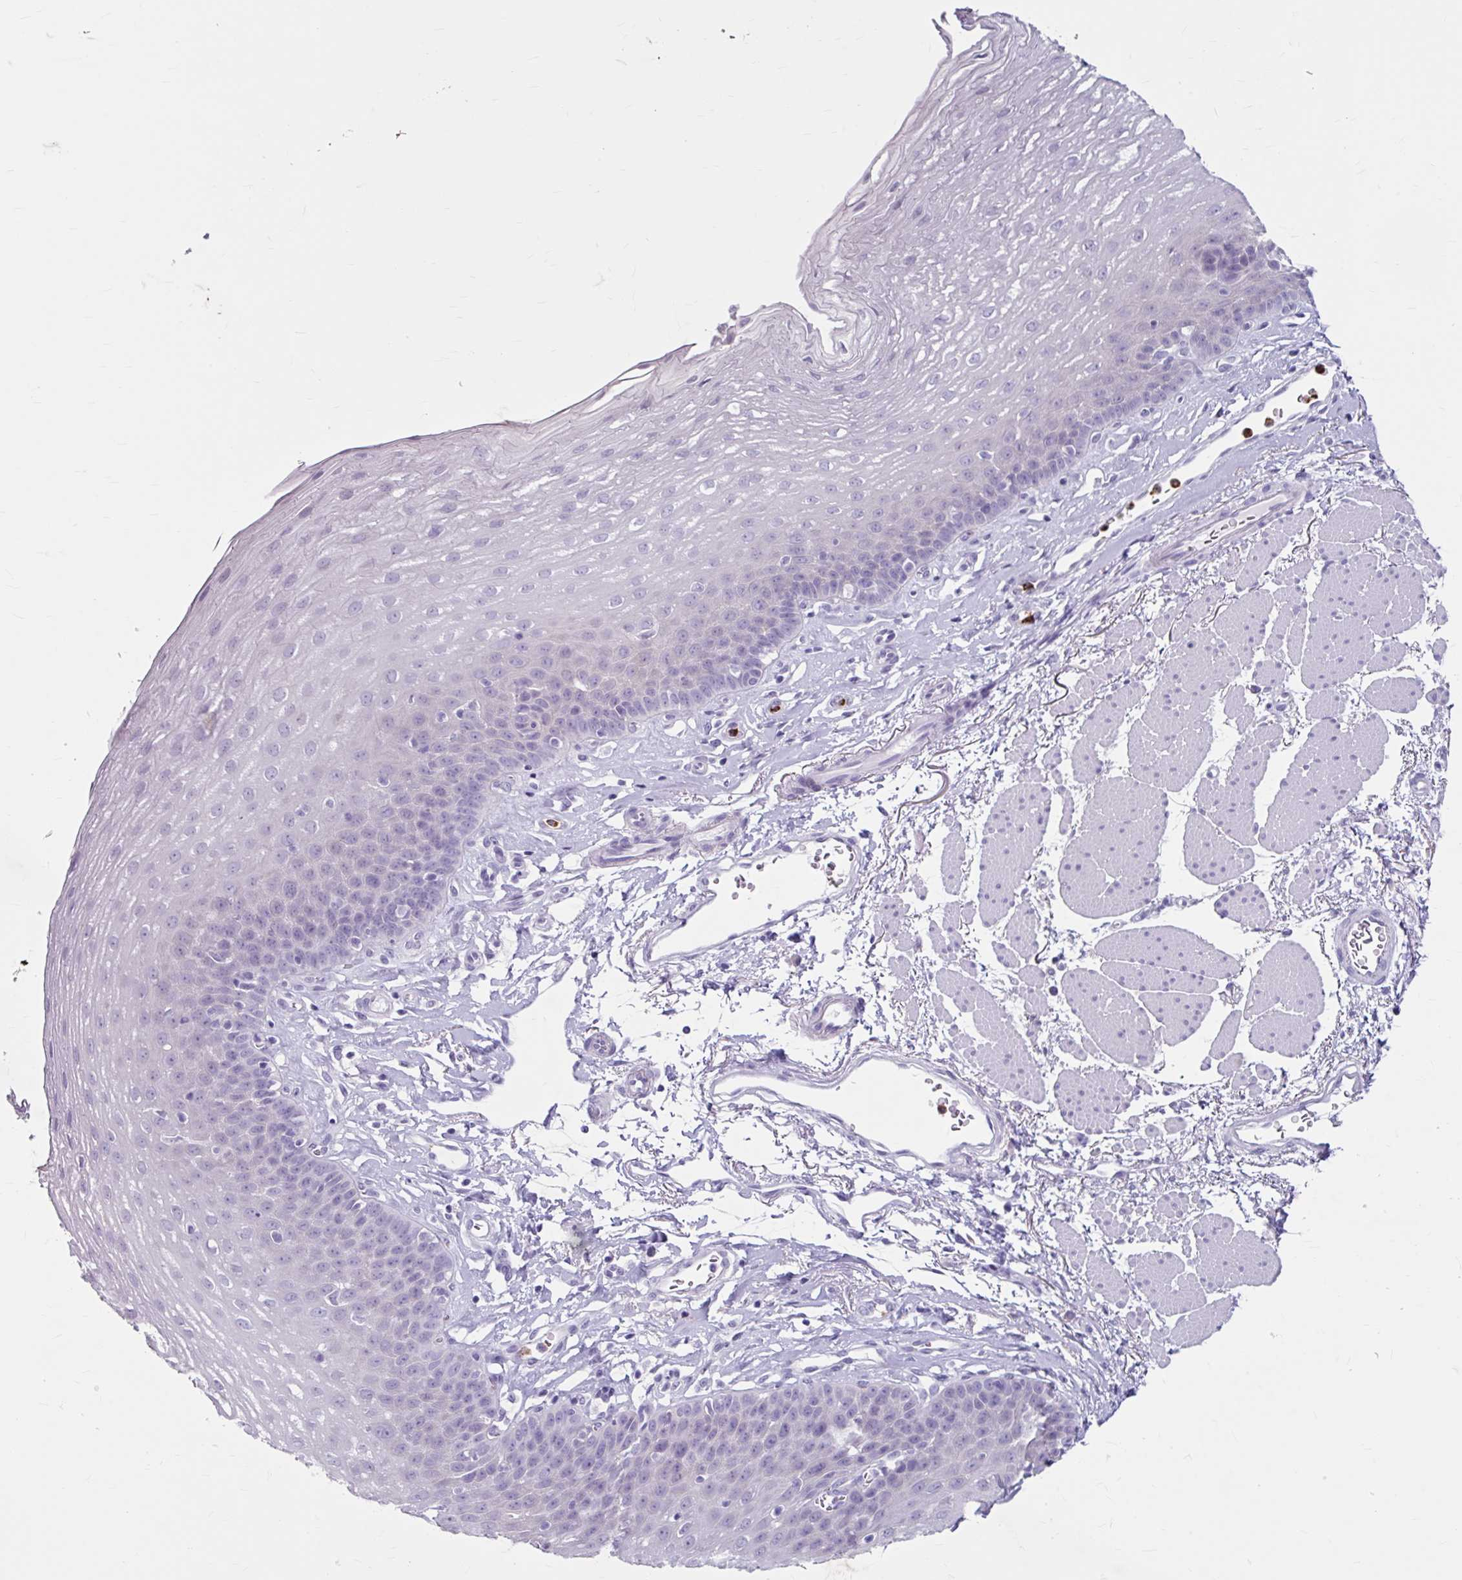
{"staining": {"intensity": "negative", "quantity": "none", "location": "none"}, "tissue": "esophagus", "cell_type": "Squamous epithelial cells", "image_type": "normal", "snomed": [{"axis": "morphology", "description": "Normal tissue, NOS"}, {"axis": "topography", "description": "Esophagus"}], "caption": "Image shows no protein expression in squamous epithelial cells of unremarkable esophagus. (DAB IHC with hematoxylin counter stain).", "gene": "ANKRD1", "patient": {"sex": "female", "age": 81}}